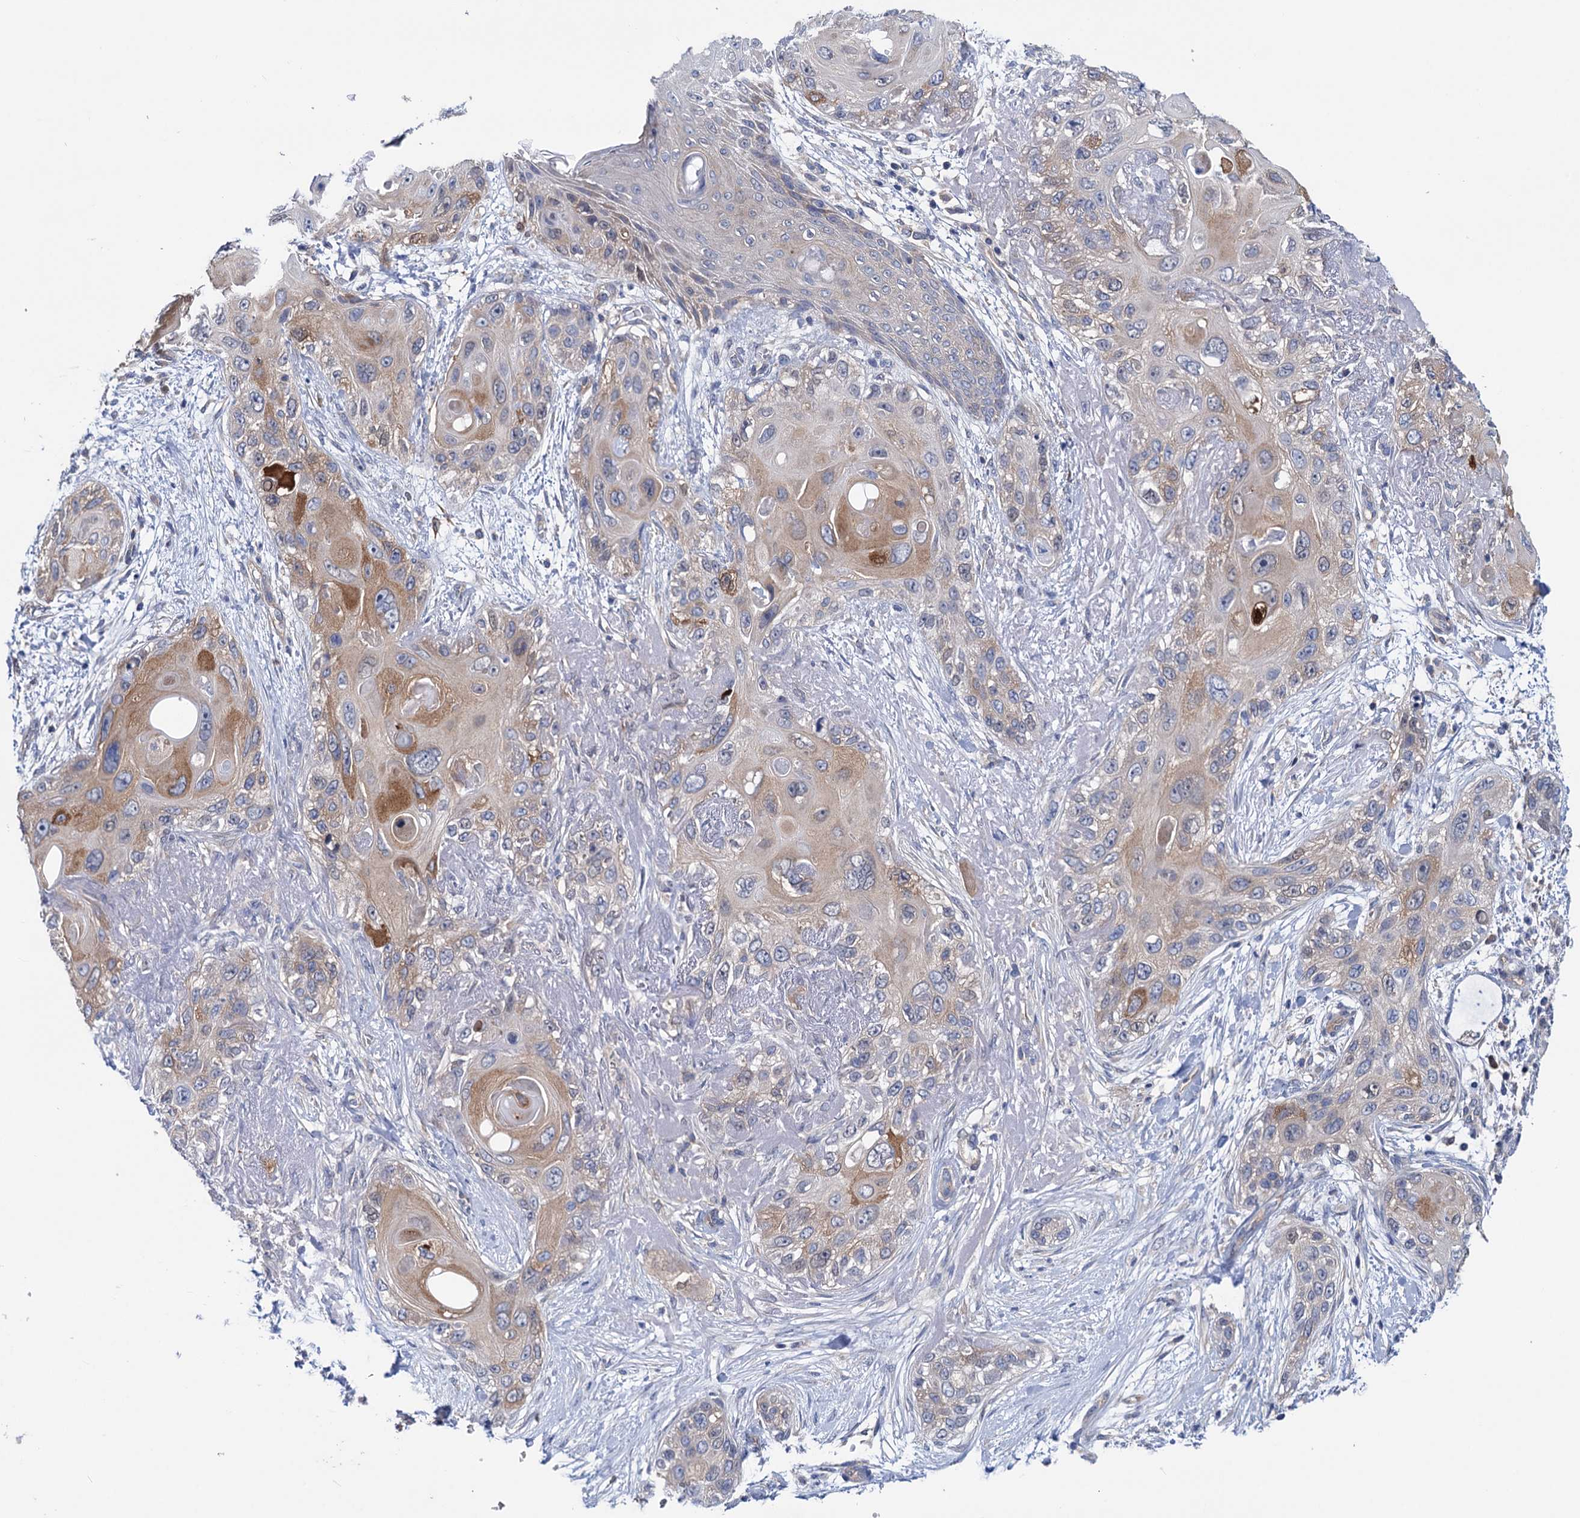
{"staining": {"intensity": "moderate", "quantity": "<25%", "location": "cytoplasmic/membranous"}, "tissue": "skin cancer", "cell_type": "Tumor cells", "image_type": "cancer", "snomed": [{"axis": "morphology", "description": "Normal tissue, NOS"}, {"axis": "morphology", "description": "Squamous cell carcinoma, NOS"}, {"axis": "topography", "description": "Skin"}], "caption": "This image reveals immunohistochemistry staining of human skin cancer (squamous cell carcinoma), with low moderate cytoplasmic/membranous staining in about <25% of tumor cells.", "gene": "ZNRD2", "patient": {"sex": "male", "age": 72}}